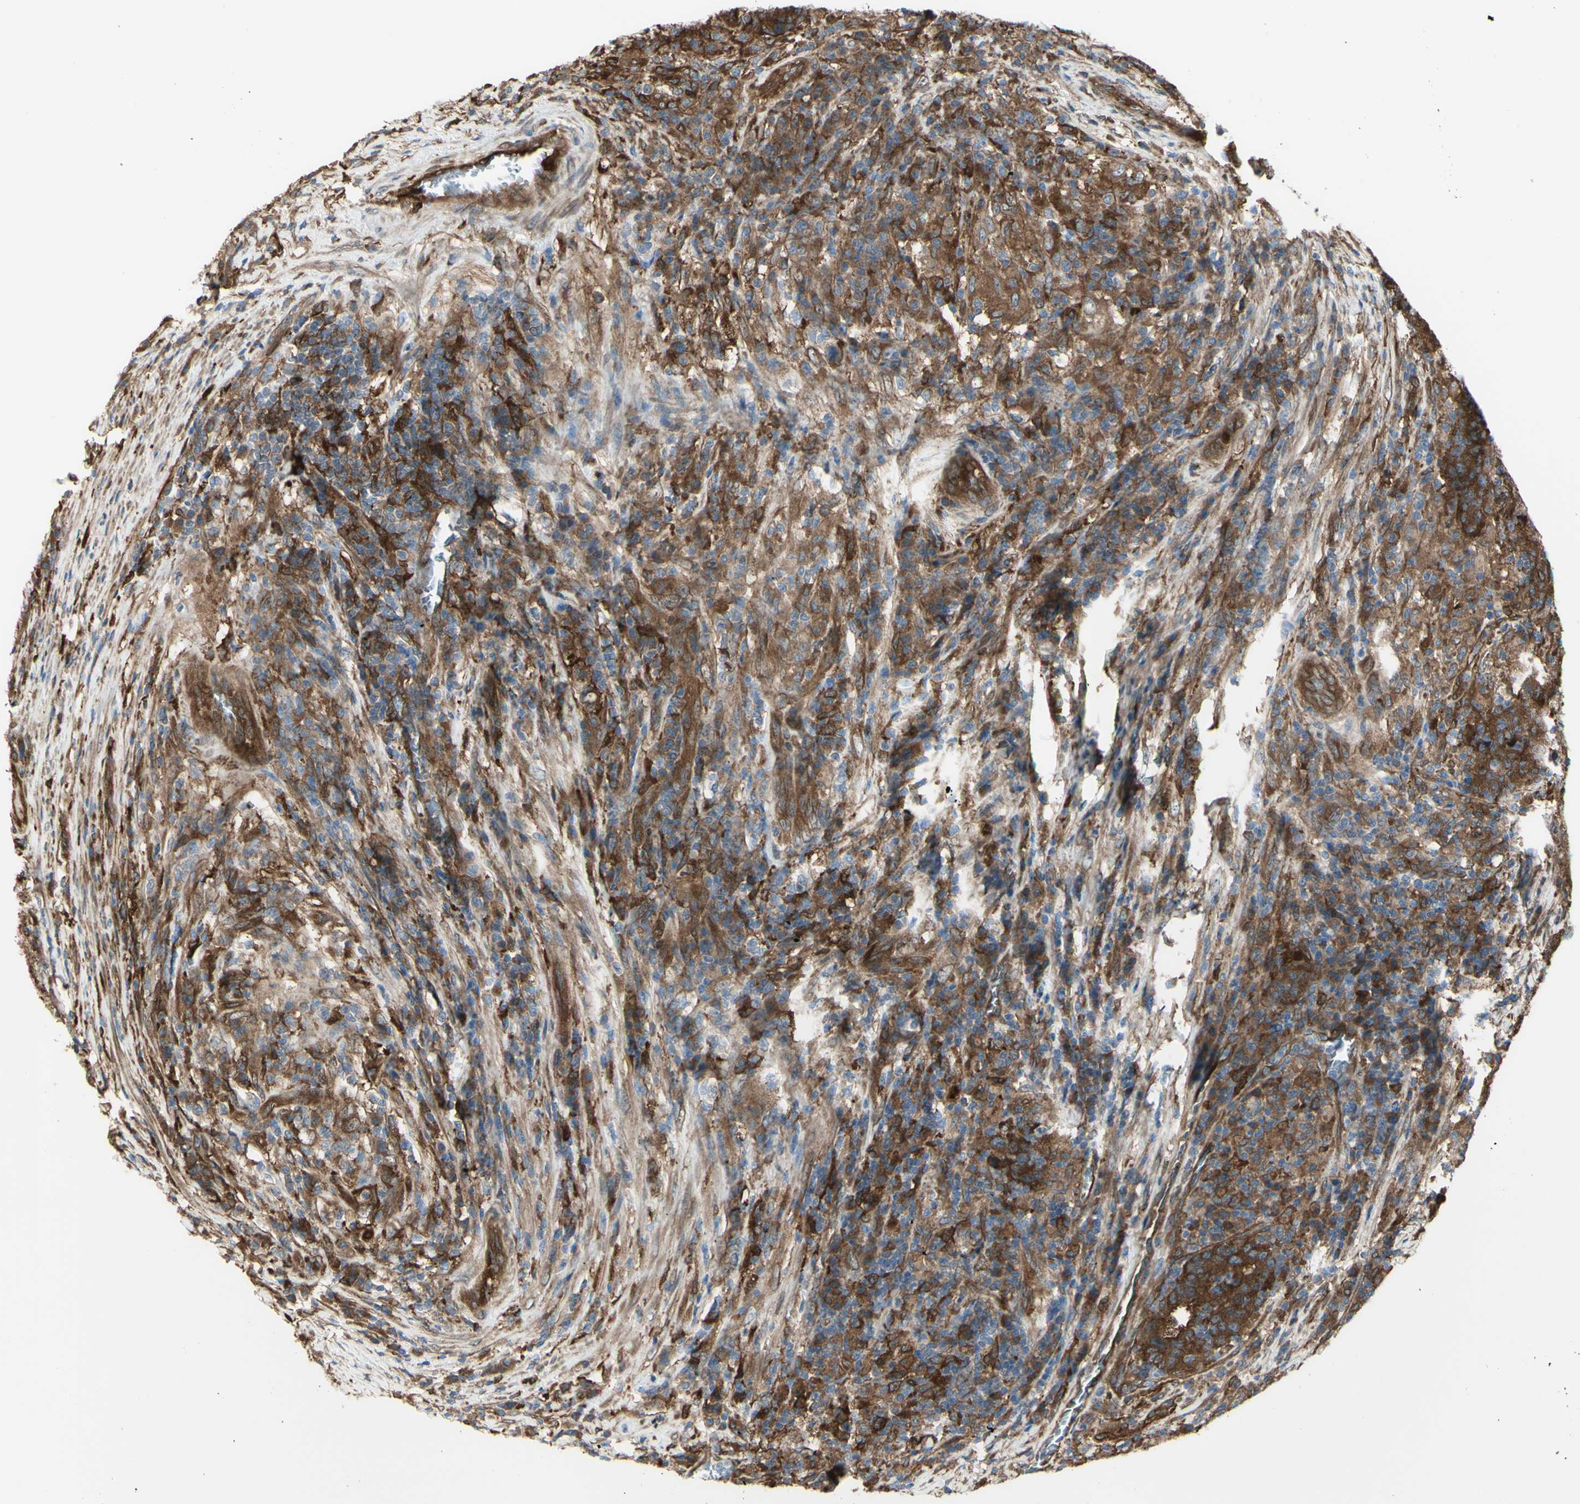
{"staining": {"intensity": "strong", "quantity": ">75%", "location": "cytoplasmic/membranous"}, "tissue": "colorectal cancer", "cell_type": "Tumor cells", "image_type": "cancer", "snomed": [{"axis": "morphology", "description": "Normal tissue, NOS"}, {"axis": "morphology", "description": "Adenocarcinoma, NOS"}, {"axis": "topography", "description": "Colon"}], "caption": "Protein staining shows strong cytoplasmic/membranous staining in about >75% of tumor cells in colorectal cancer. (Brightfield microscopy of DAB IHC at high magnification).", "gene": "IGSF9B", "patient": {"sex": "female", "age": 75}}